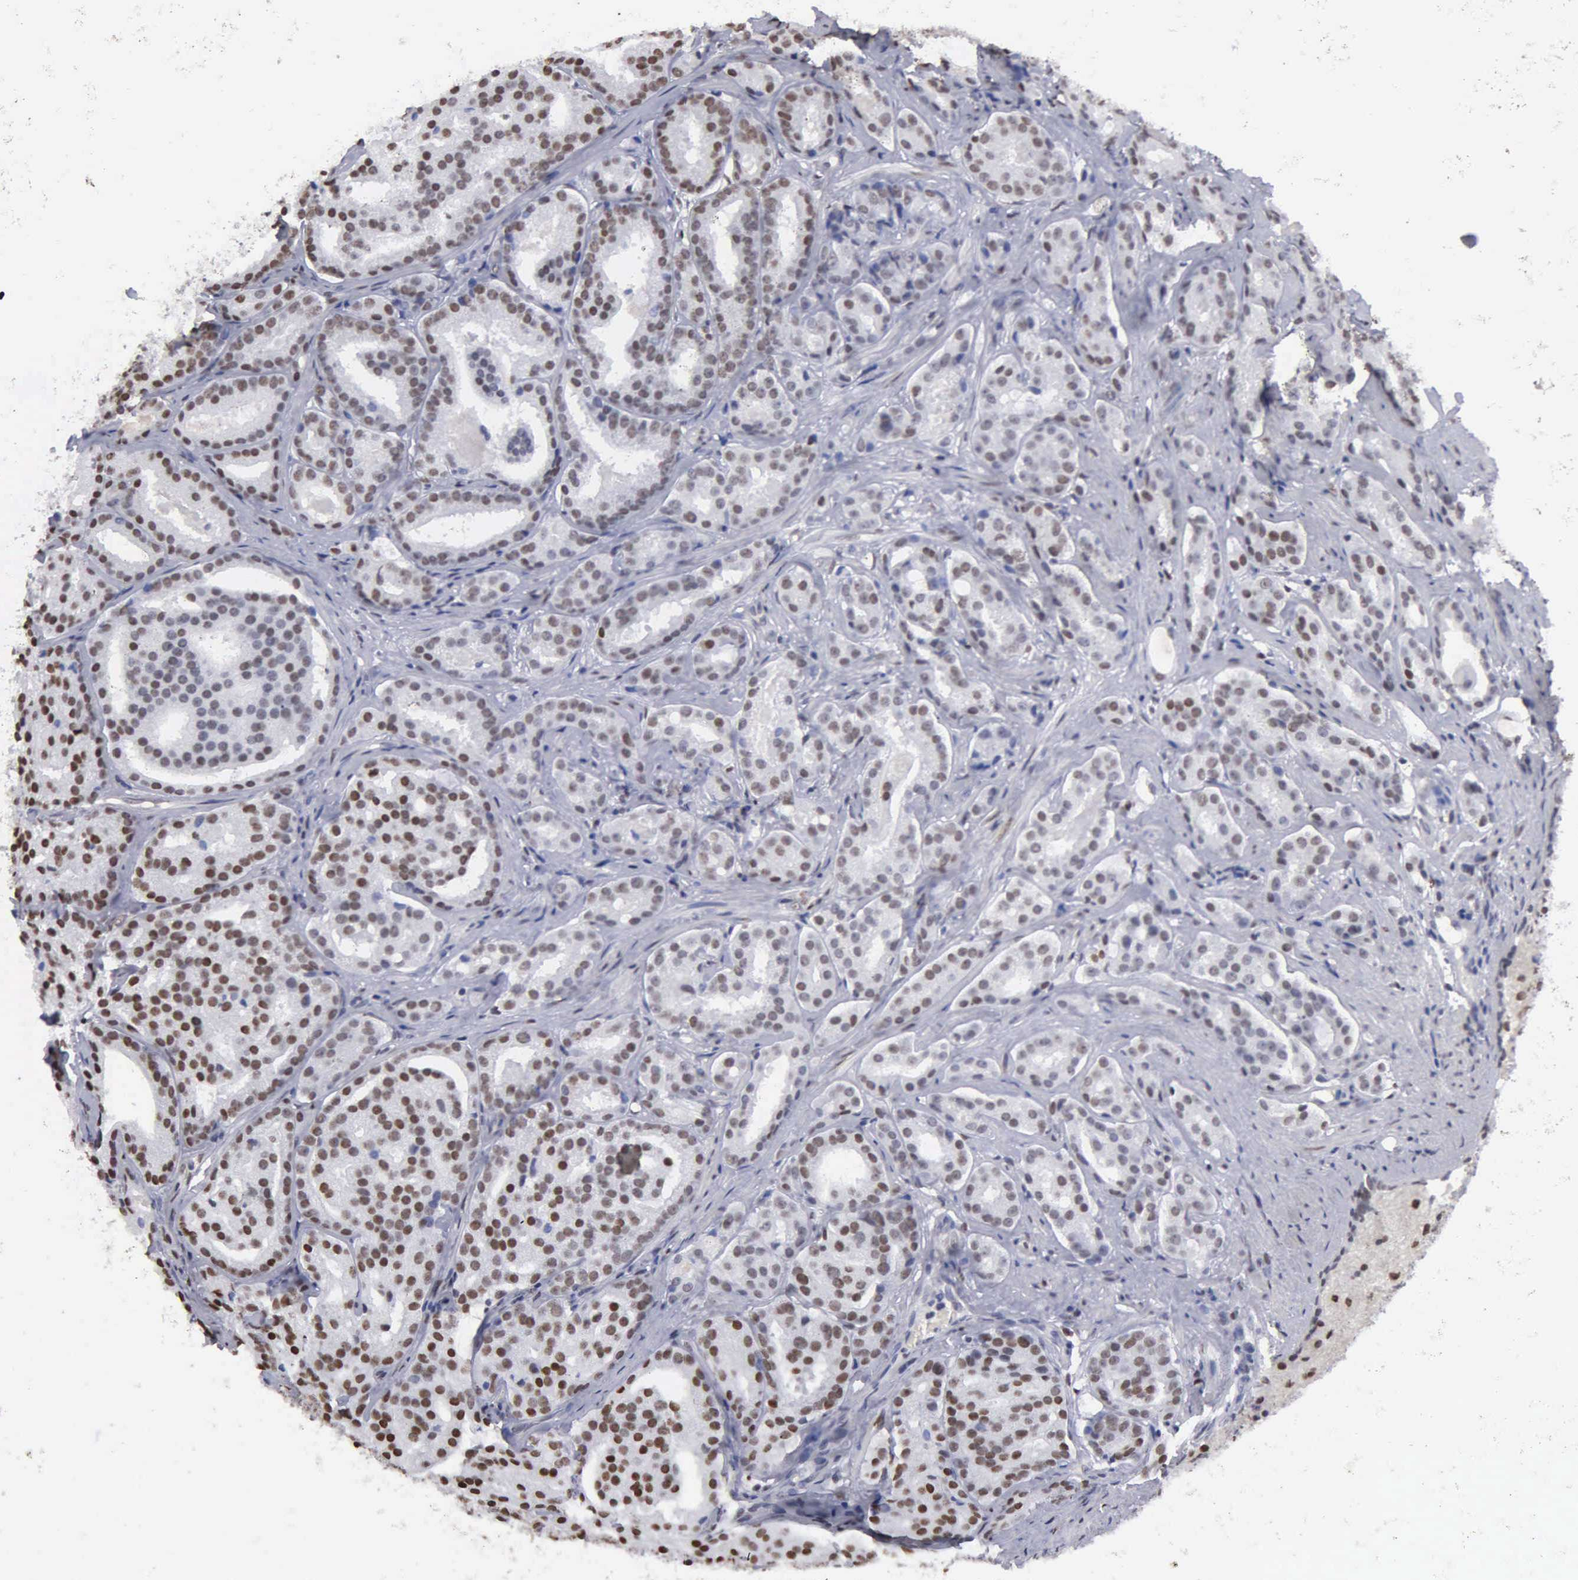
{"staining": {"intensity": "moderate", "quantity": "25%-75%", "location": "nuclear"}, "tissue": "prostate cancer", "cell_type": "Tumor cells", "image_type": "cancer", "snomed": [{"axis": "morphology", "description": "Adenocarcinoma, High grade"}, {"axis": "topography", "description": "Prostate"}], "caption": "Immunohistochemistry (IHC) photomicrograph of neoplastic tissue: prostate adenocarcinoma (high-grade) stained using IHC reveals medium levels of moderate protein expression localized specifically in the nuclear of tumor cells, appearing as a nuclear brown color.", "gene": "CCNG1", "patient": {"sex": "male", "age": 64}}